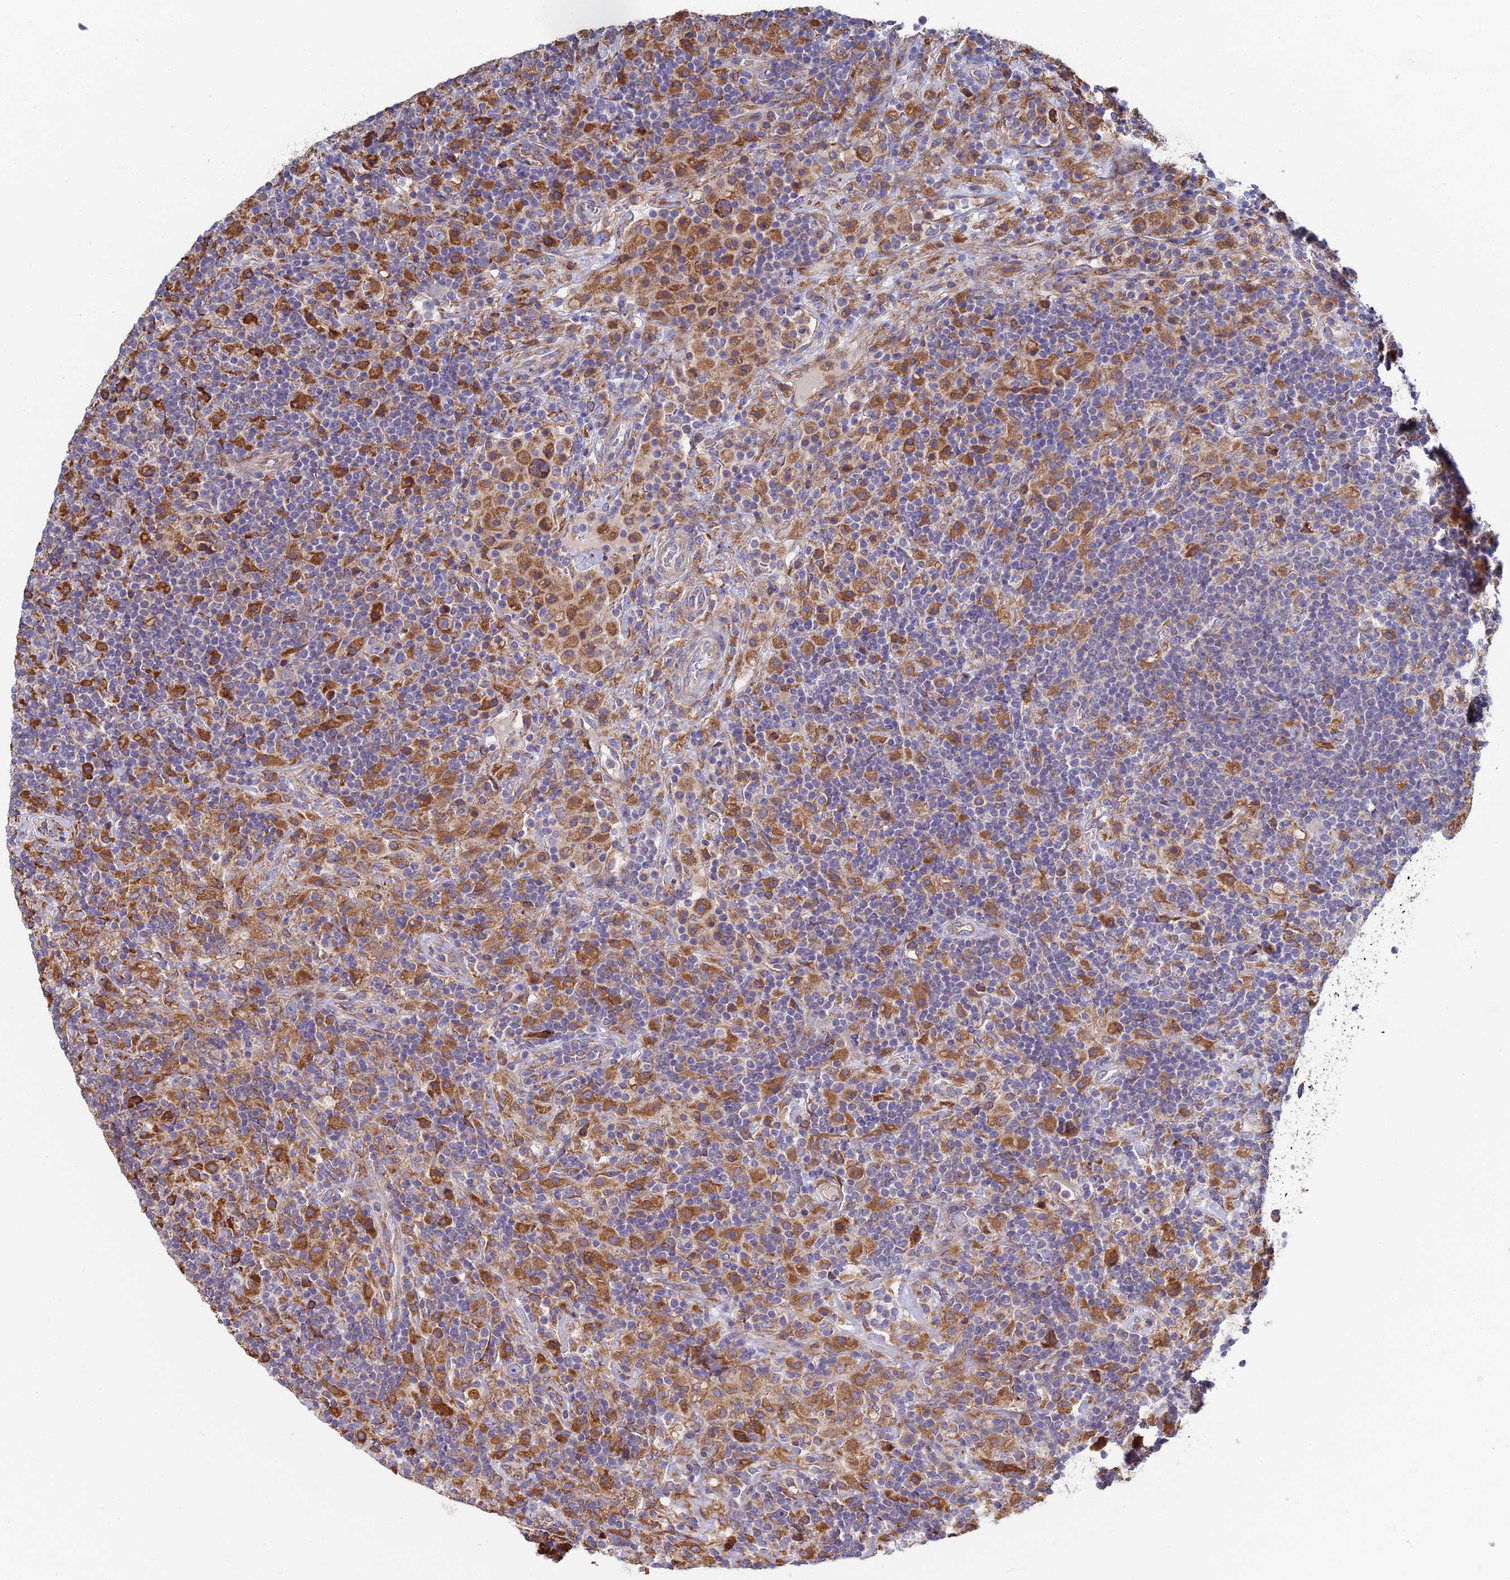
{"staining": {"intensity": "weak", "quantity": "25%-75%", "location": "cytoplasmic/membranous"}, "tissue": "lymphoma", "cell_type": "Tumor cells", "image_type": "cancer", "snomed": [{"axis": "morphology", "description": "Hodgkin's disease, NOS"}, {"axis": "topography", "description": "Lymph node"}], "caption": "This photomicrograph displays IHC staining of lymphoma, with low weak cytoplasmic/membranous expression in about 25%-75% of tumor cells.", "gene": "CLCN3", "patient": {"sex": "male", "age": 70}}